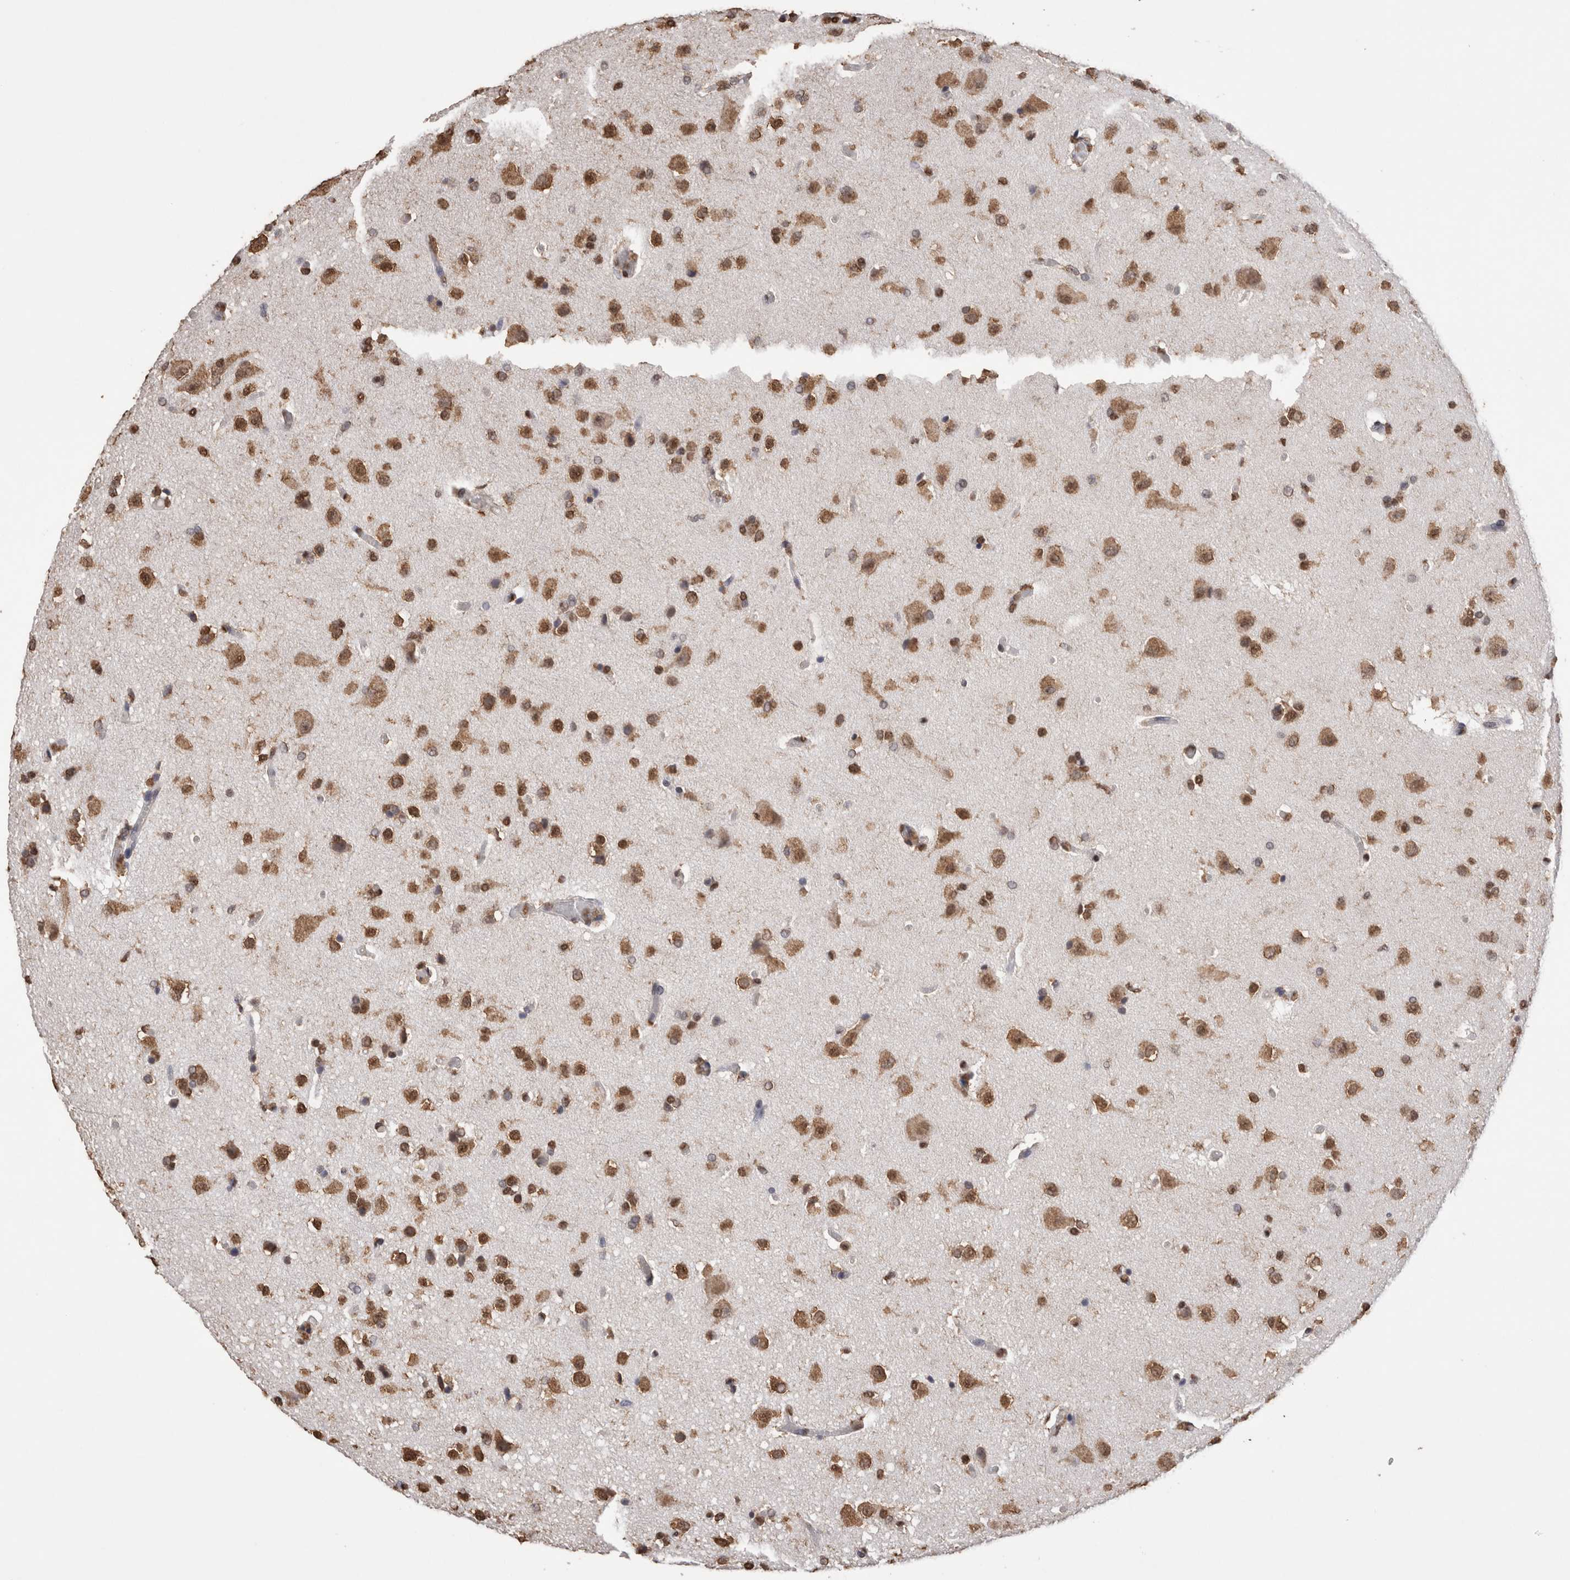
{"staining": {"intensity": "moderate", "quantity": ">75%", "location": "cytoplasmic/membranous,nuclear"}, "tissue": "glioma", "cell_type": "Tumor cells", "image_type": "cancer", "snomed": [{"axis": "morphology", "description": "Glioma, malignant, High grade"}, {"axis": "topography", "description": "Brain"}], "caption": "Protein expression by immunohistochemistry (IHC) shows moderate cytoplasmic/membranous and nuclear expression in approximately >75% of tumor cells in glioma.", "gene": "NTHL1", "patient": {"sex": "male", "age": 72}}